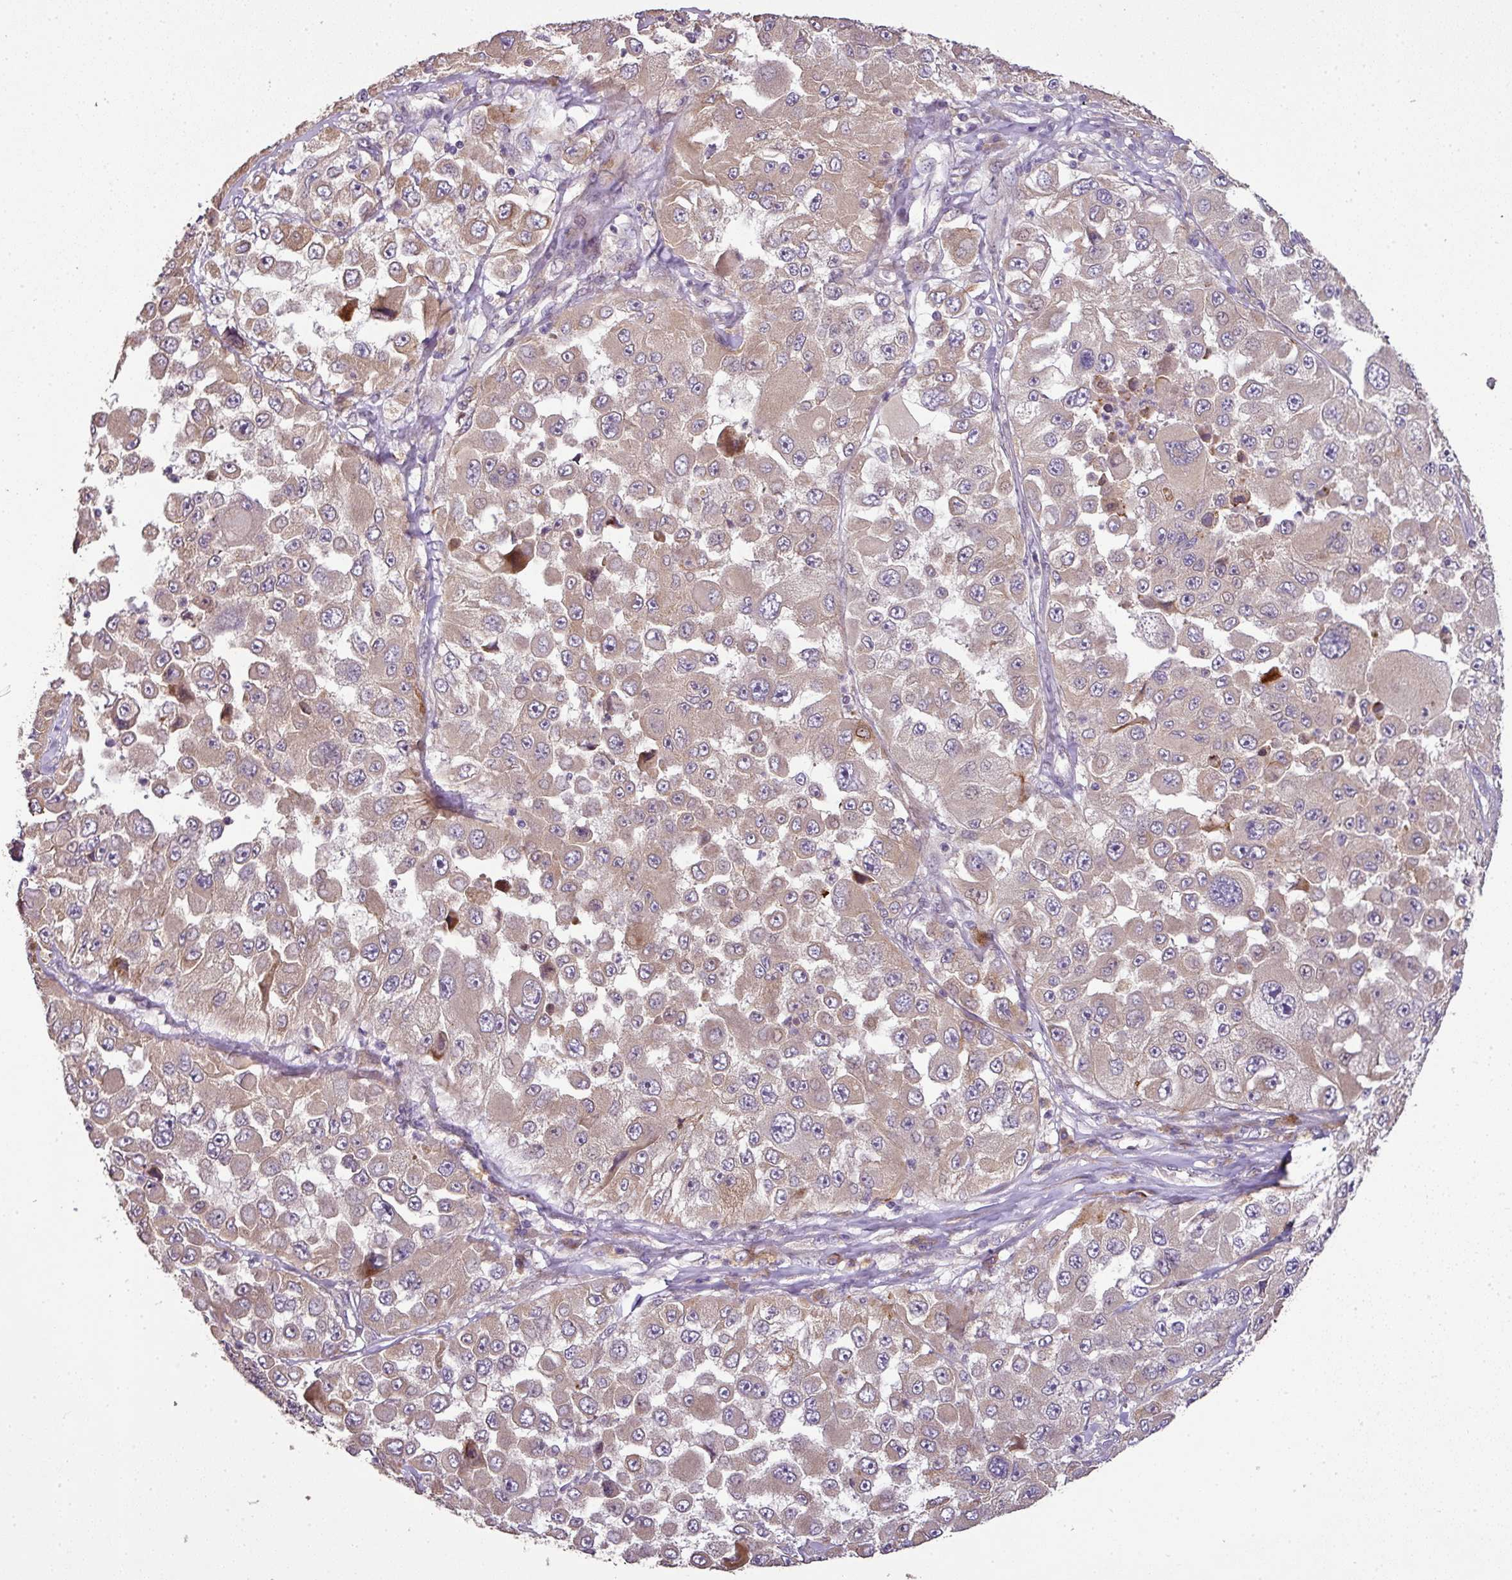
{"staining": {"intensity": "weak", "quantity": "25%-75%", "location": "cytoplasmic/membranous"}, "tissue": "melanoma", "cell_type": "Tumor cells", "image_type": "cancer", "snomed": [{"axis": "morphology", "description": "Malignant melanoma, Metastatic site"}, {"axis": "topography", "description": "Lymph node"}], "caption": "IHC of human malignant melanoma (metastatic site) displays low levels of weak cytoplasmic/membranous positivity in approximately 25%-75% of tumor cells.", "gene": "SPCS3", "patient": {"sex": "male", "age": 62}}